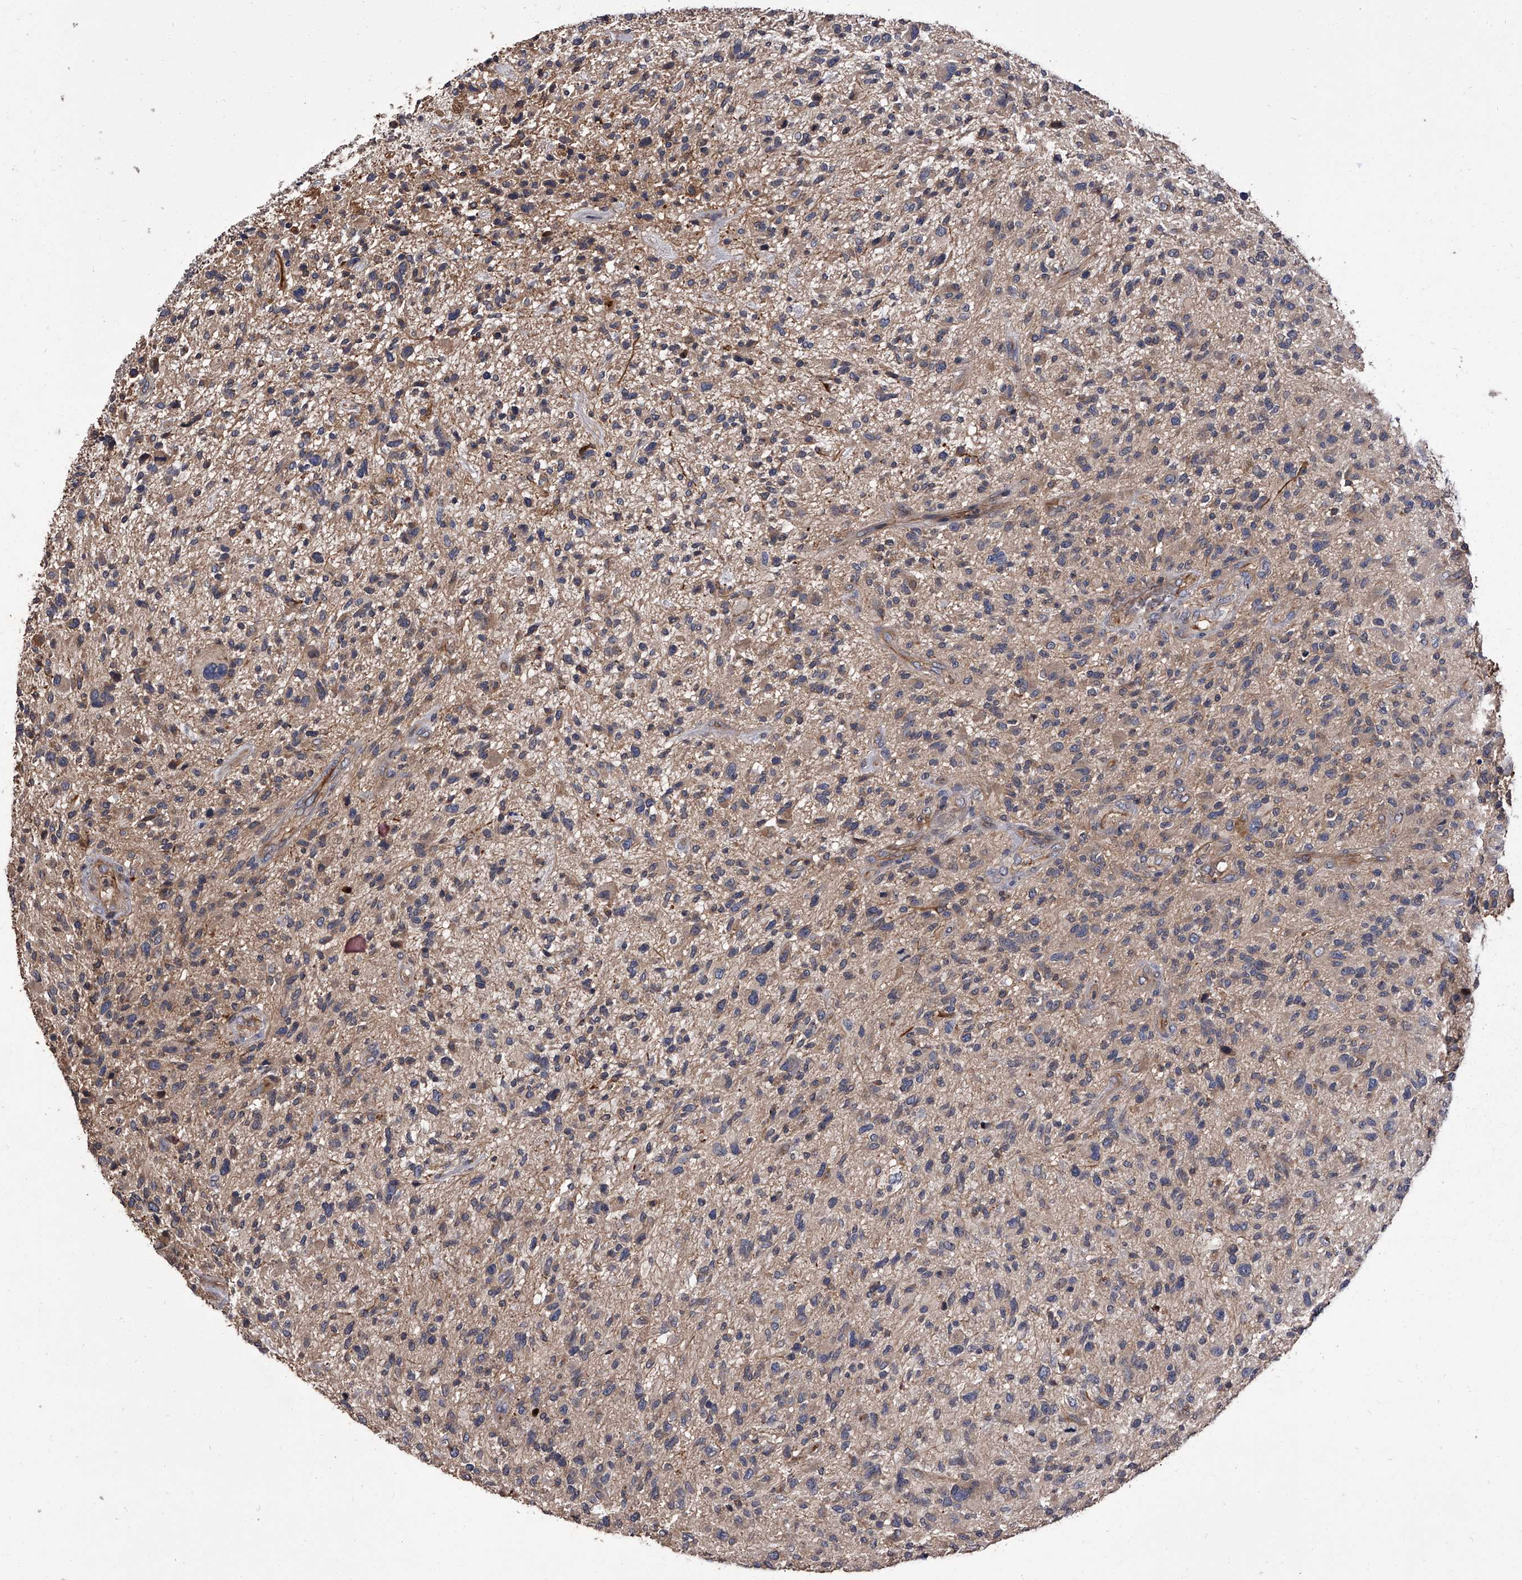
{"staining": {"intensity": "negative", "quantity": "none", "location": "none"}, "tissue": "glioma", "cell_type": "Tumor cells", "image_type": "cancer", "snomed": [{"axis": "morphology", "description": "Glioma, malignant, High grade"}, {"axis": "topography", "description": "Brain"}], "caption": "This is an immunohistochemistry image of human glioma. There is no staining in tumor cells.", "gene": "STK36", "patient": {"sex": "male", "age": 47}}